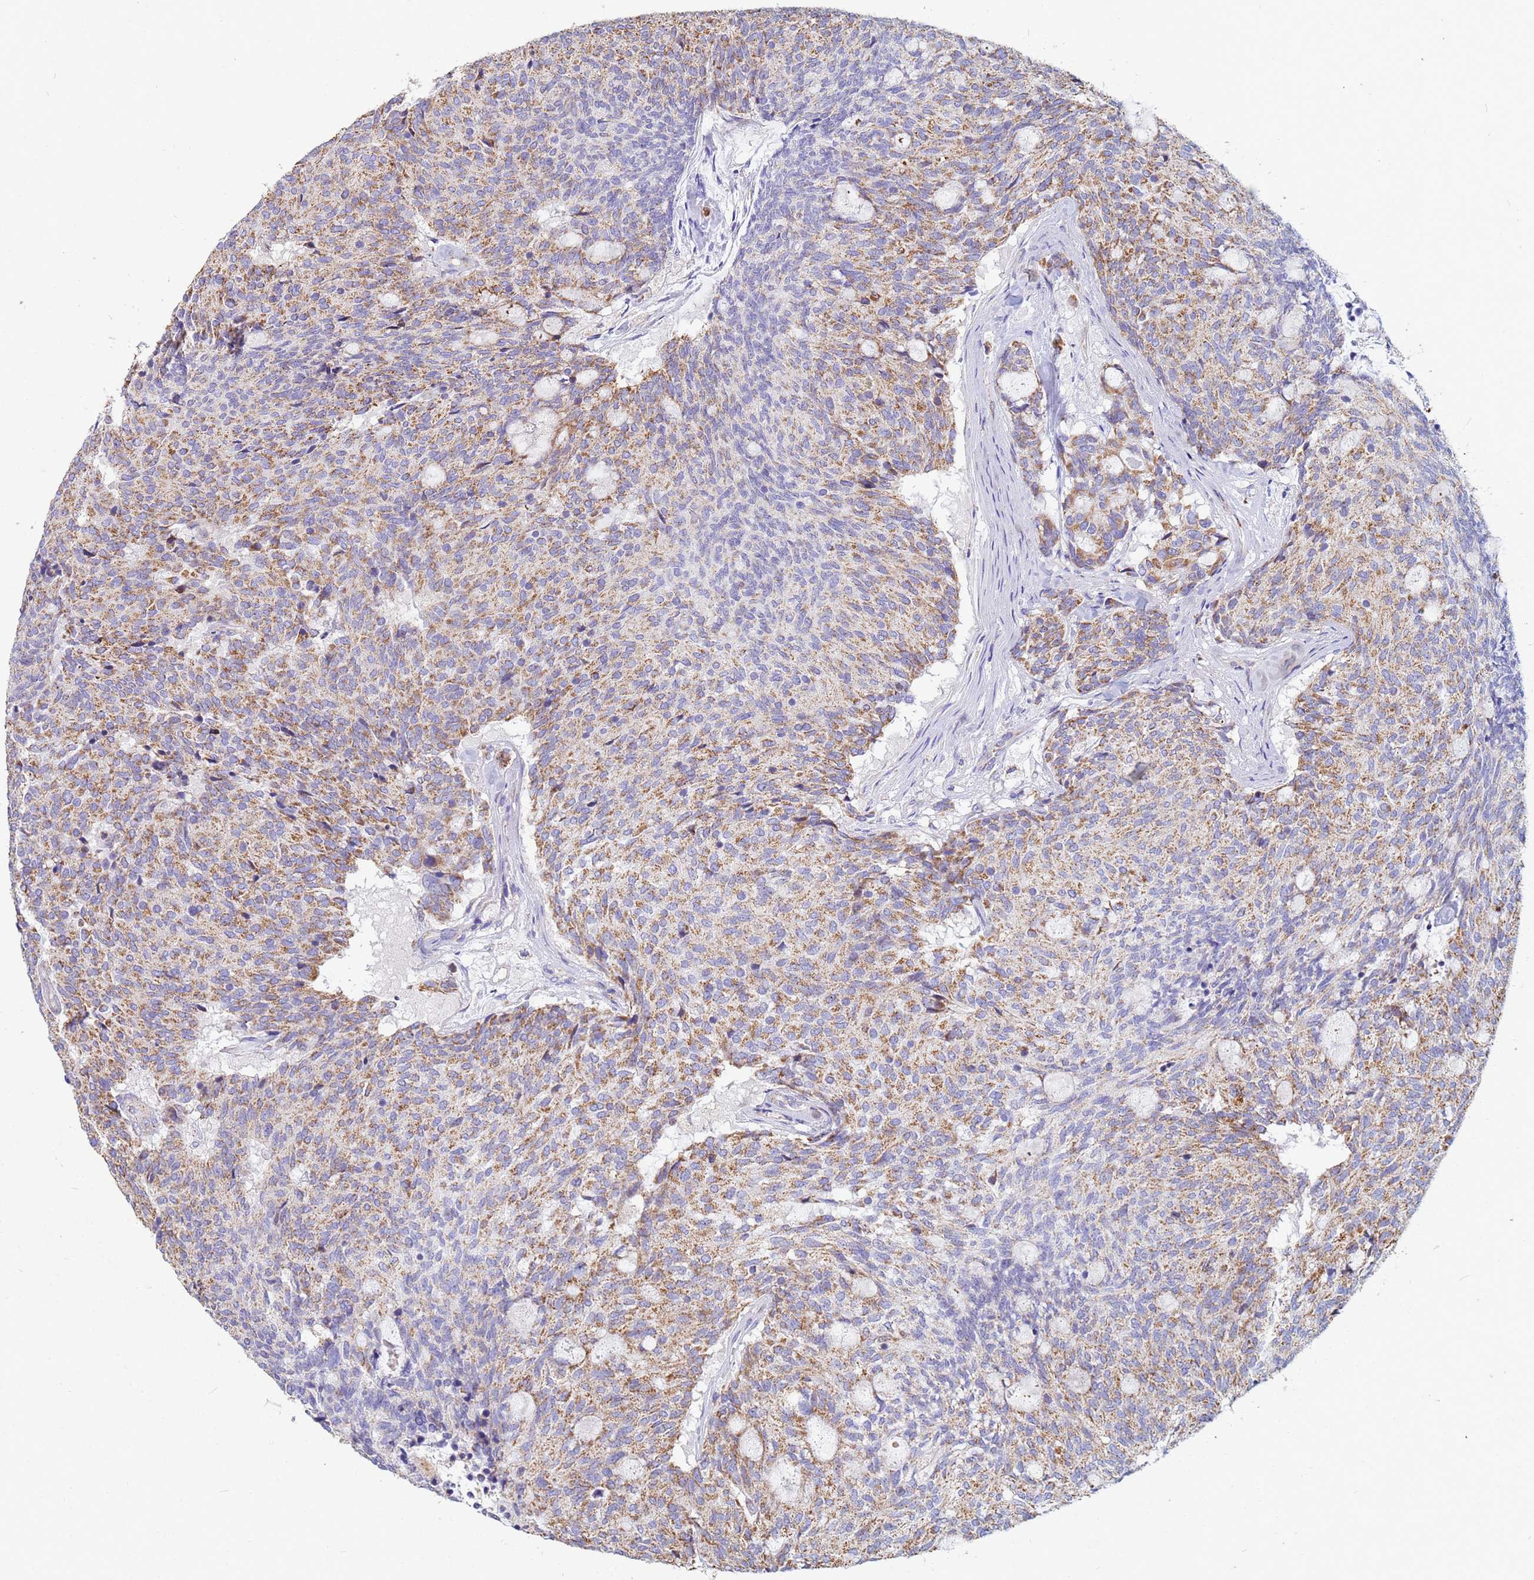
{"staining": {"intensity": "moderate", "quantity": ">75%", "location": "cytoplasmic/membranous"}, "tissue": "carcinoid", "cell_type": "Tumor cells", "image_type": "cancer", "snomed": [{"axis": "morphology", "description": "Carcinoid, malignant, NOS"}, {"axis": "topography", "description": "Pancreas"}], "caption": "Tumor cells reveal moderate cytoplasmic/membranous positivity in approximately >75% of cells in carcinoid.", "gene": "UQCRH", "patient": {"sex": "female", "age": 54}}